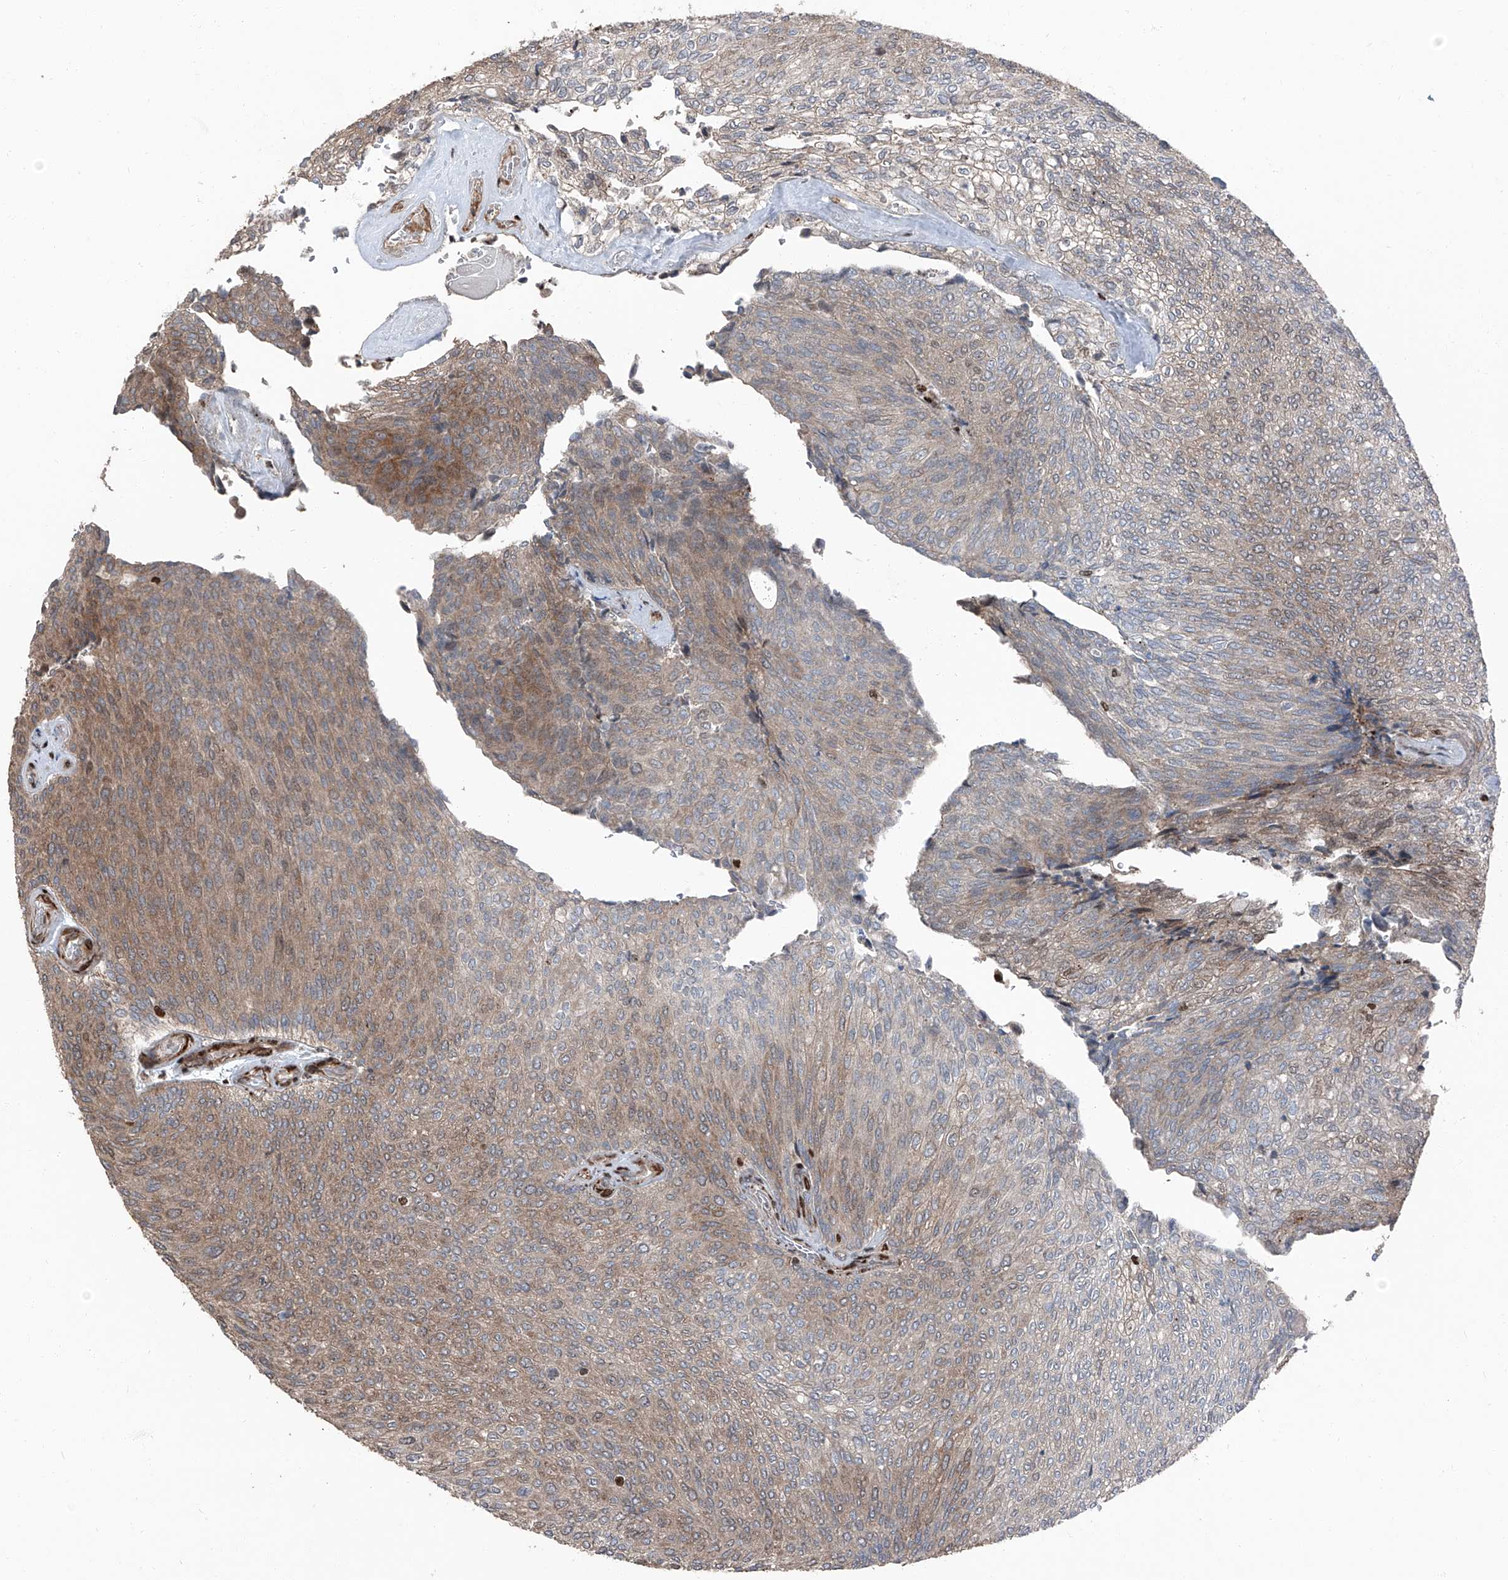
{"staining": {"intensity": "moderate", "quantity": ">75%", "location": "cytoplasmic/membranous"}, "tissue": "urothelial cancer", "cell_type": "Tumor cells", "image_type": "cancer", "snomed": [{"axis": "morphology", "description": "Urothelial carcinoma, Low grade"}, {"axis": "topography", "description": "Urinary bladder"}], "caption": "Urothelial carcinoma (low-grade) was stained to show a protein in brown. There is medium levels of moderate cytoplasmic/membranous expression in about >75% of tumor cells.", "gene": "FKBP5", "patient": {"sex": "female", "age": 79}}